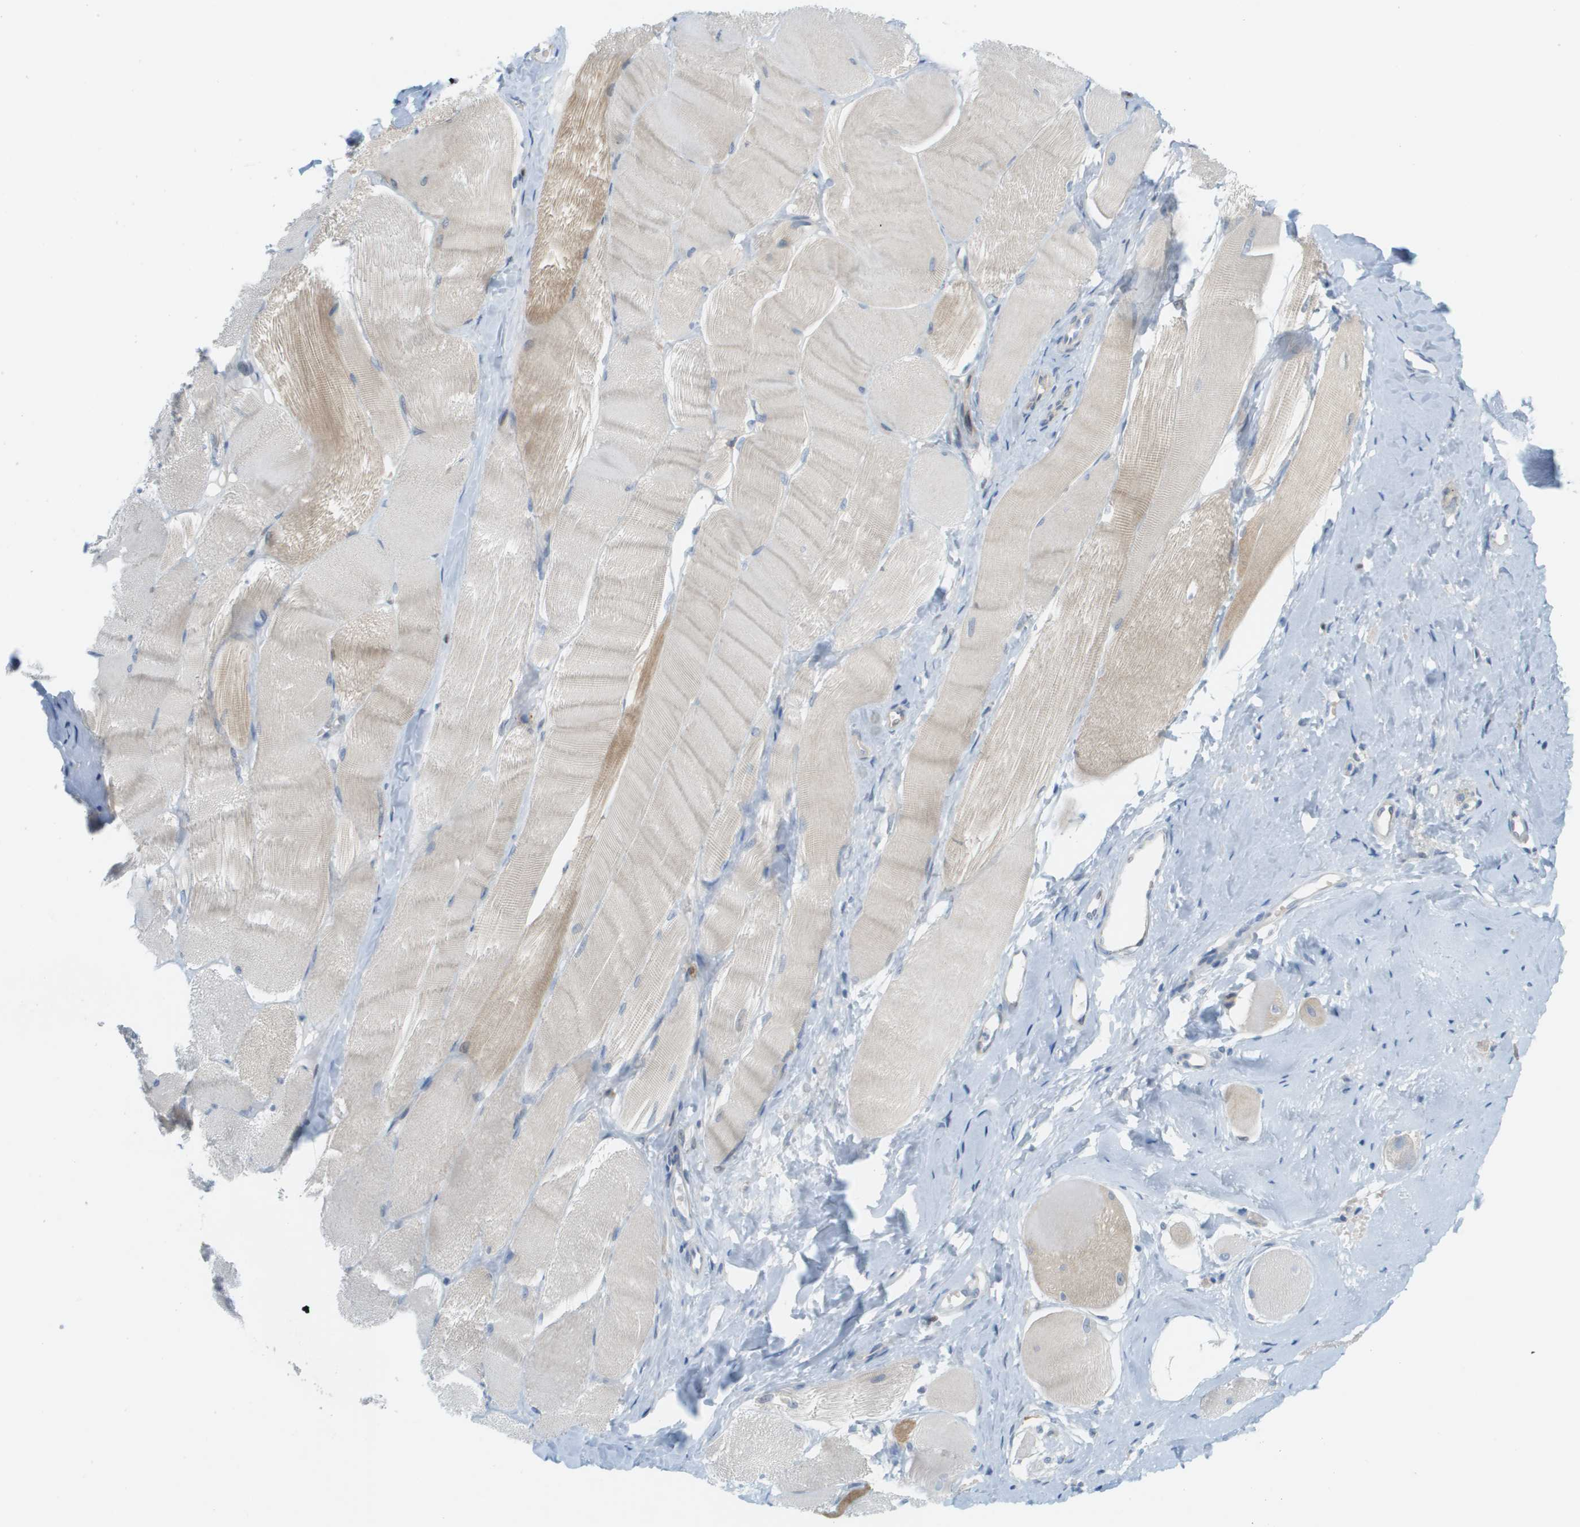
{"staining": {"intensity": "weak", "quantity": "<25%", "location": "cytoplasmic/membranous"}, "tissue": "skeletal muscle", "cell_type": "Myocytes", "image_type": "normal", "snomed": [{"axis": "morphology", "description": "Normal tissue, NOS"}, {"axis": "morphology", "description": "Squamous cell carcinoma, NOS"}, {"axis": "topography", "description": "Skeletal muscle"}], "caption": "DAB (3,3'-diaminobenzidine) immunohistochemical staining of unremarkable human skeletal muscle demonstrates no significant staining in myocytes. (IHC, brightfield microscopy, high magnification).", "gene": "CUL9", "patient": {"sex": "male", "age": 51}}